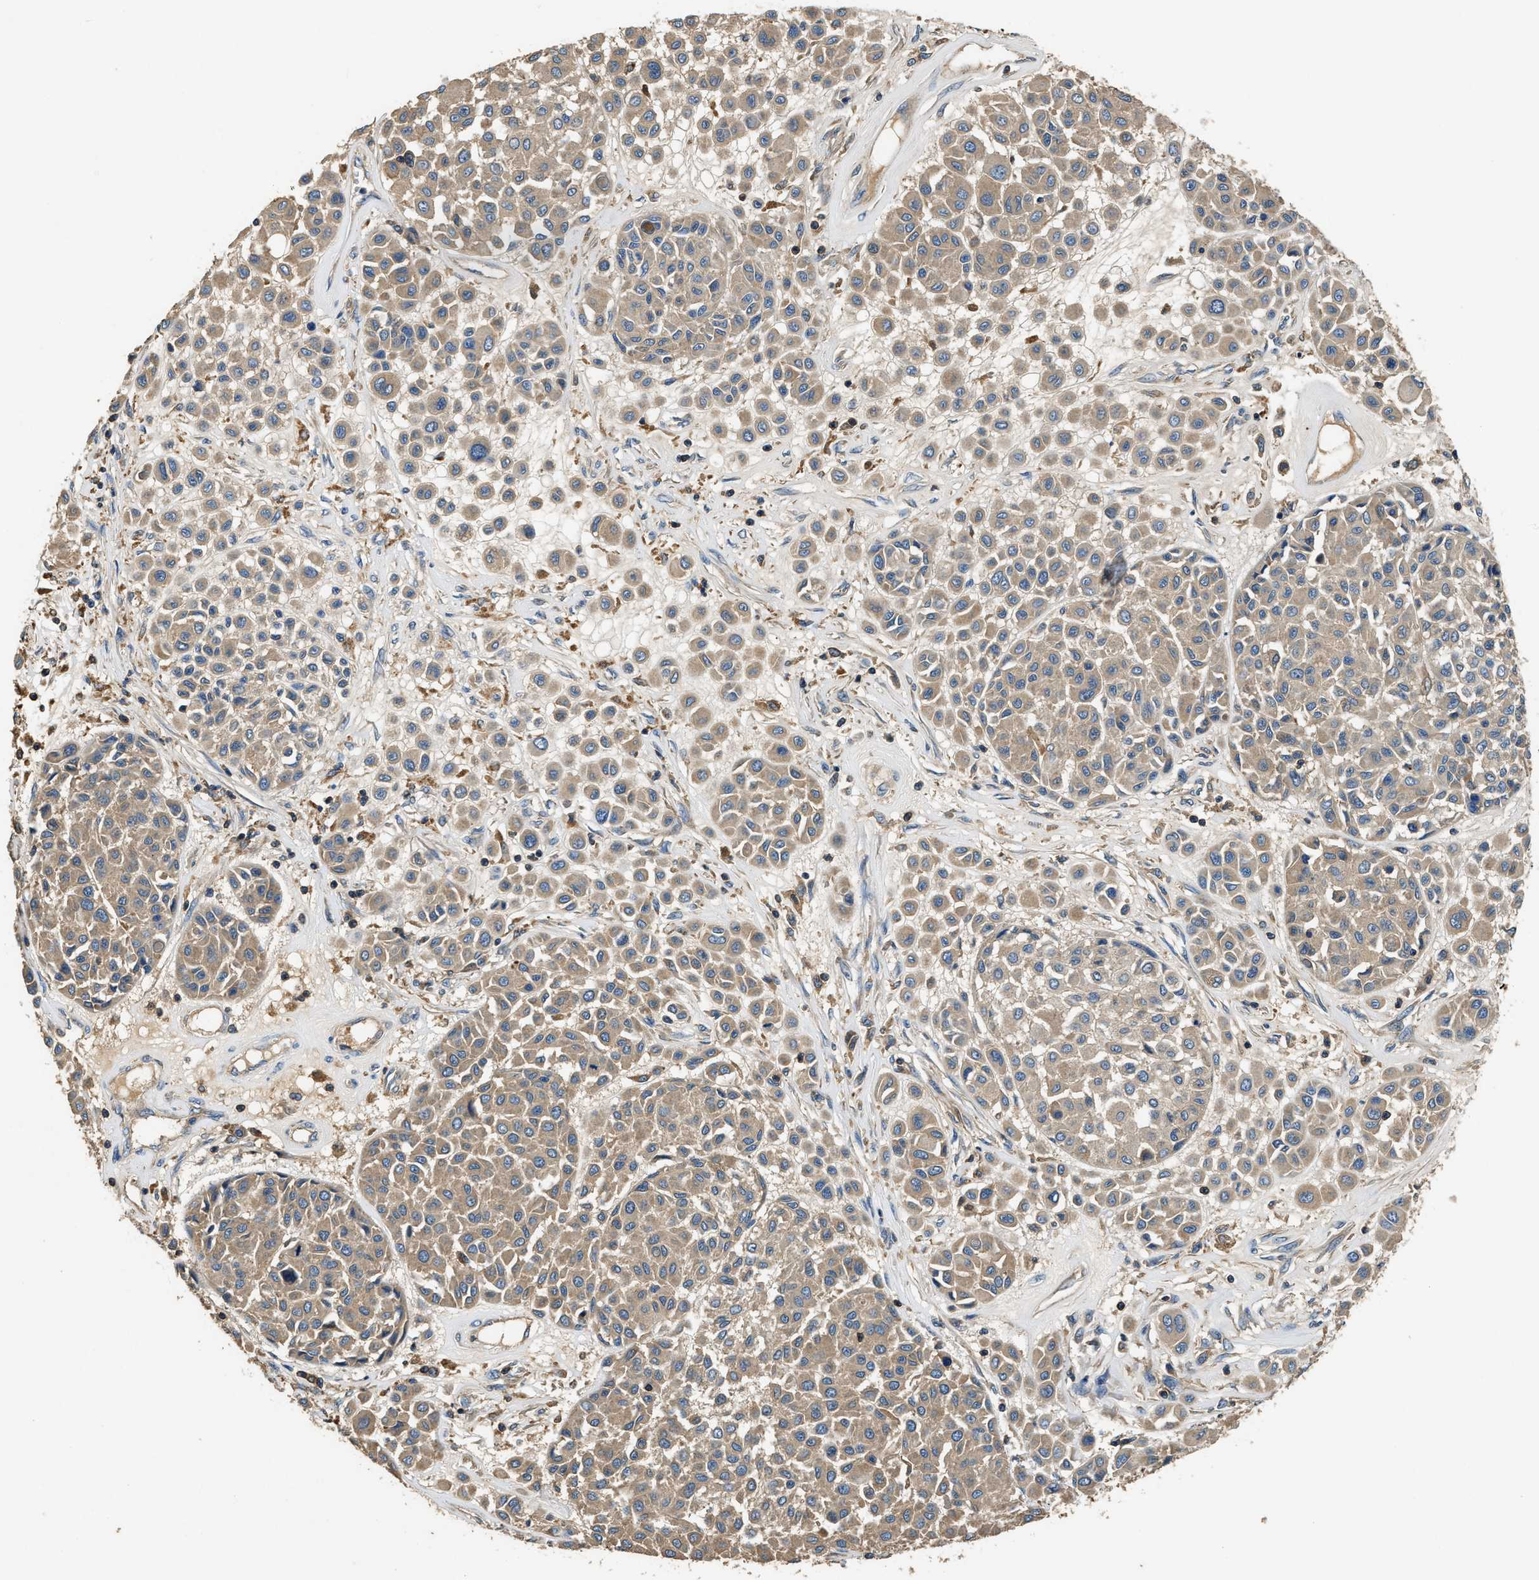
{"staining": {"intensity": "moderate", "quantity": ">75%", "location": "cytoplasmic/membranous"}, "tissue": "melanoma", "cell_type": "Tumor cells", "image_type": "cancer", "snomed": [{"axis": "morphology", "description": "Malignant melanoma, Metastatic site"}, {"axis": "topography", "description": "Soft tissue"}], "caption": "Malignant melanoma (metastatic site) stained for a protein displays moderate cytoplasmic/membranous positivity in tumor cells. The staining is performed using DAB brown chromogen to label protein expression. The nuclei are counter-stained blue using hematoxylin.", "gene": "BLOC1S1", "patient": {"sex": "male", "age": 41}}